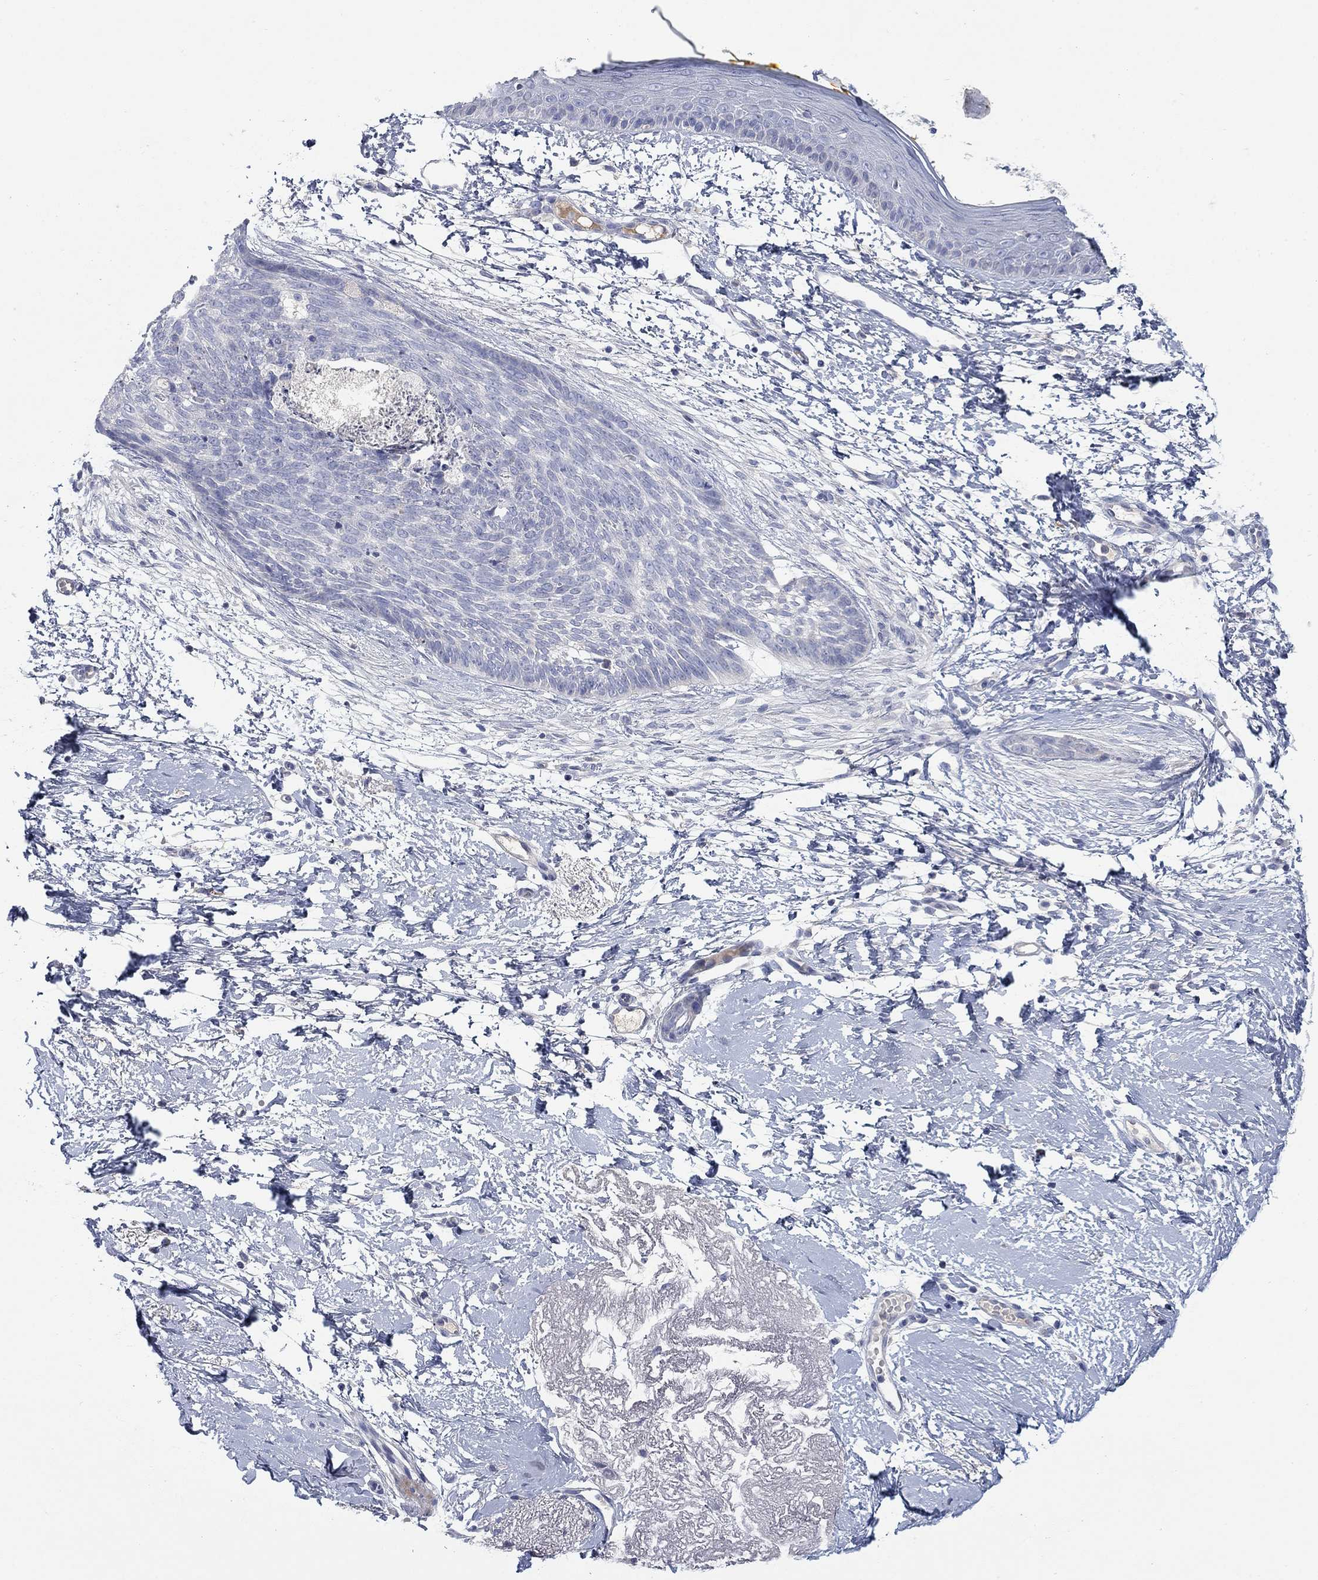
{"staining": {"intensity": "negative", "quantity": "none", "location": "none"}, "tissue": "skin cancer", "cell_type": "Tumor cells", "image_type": "cancer", "snomed": [{"axis": "morphology", "description": "Normal tissue, NOS"}, {"axis": "morphology", "description": "Basal cell carcinoma"}, {"axis": "topography", "description": "Skin"}], "caption": "Micrograph shows no significant protein positivity in tumor cells of skin cancer (basal cell carcinoma).", "gene": "TMEM249", "patient": {"sex": "male", "age": 84}}